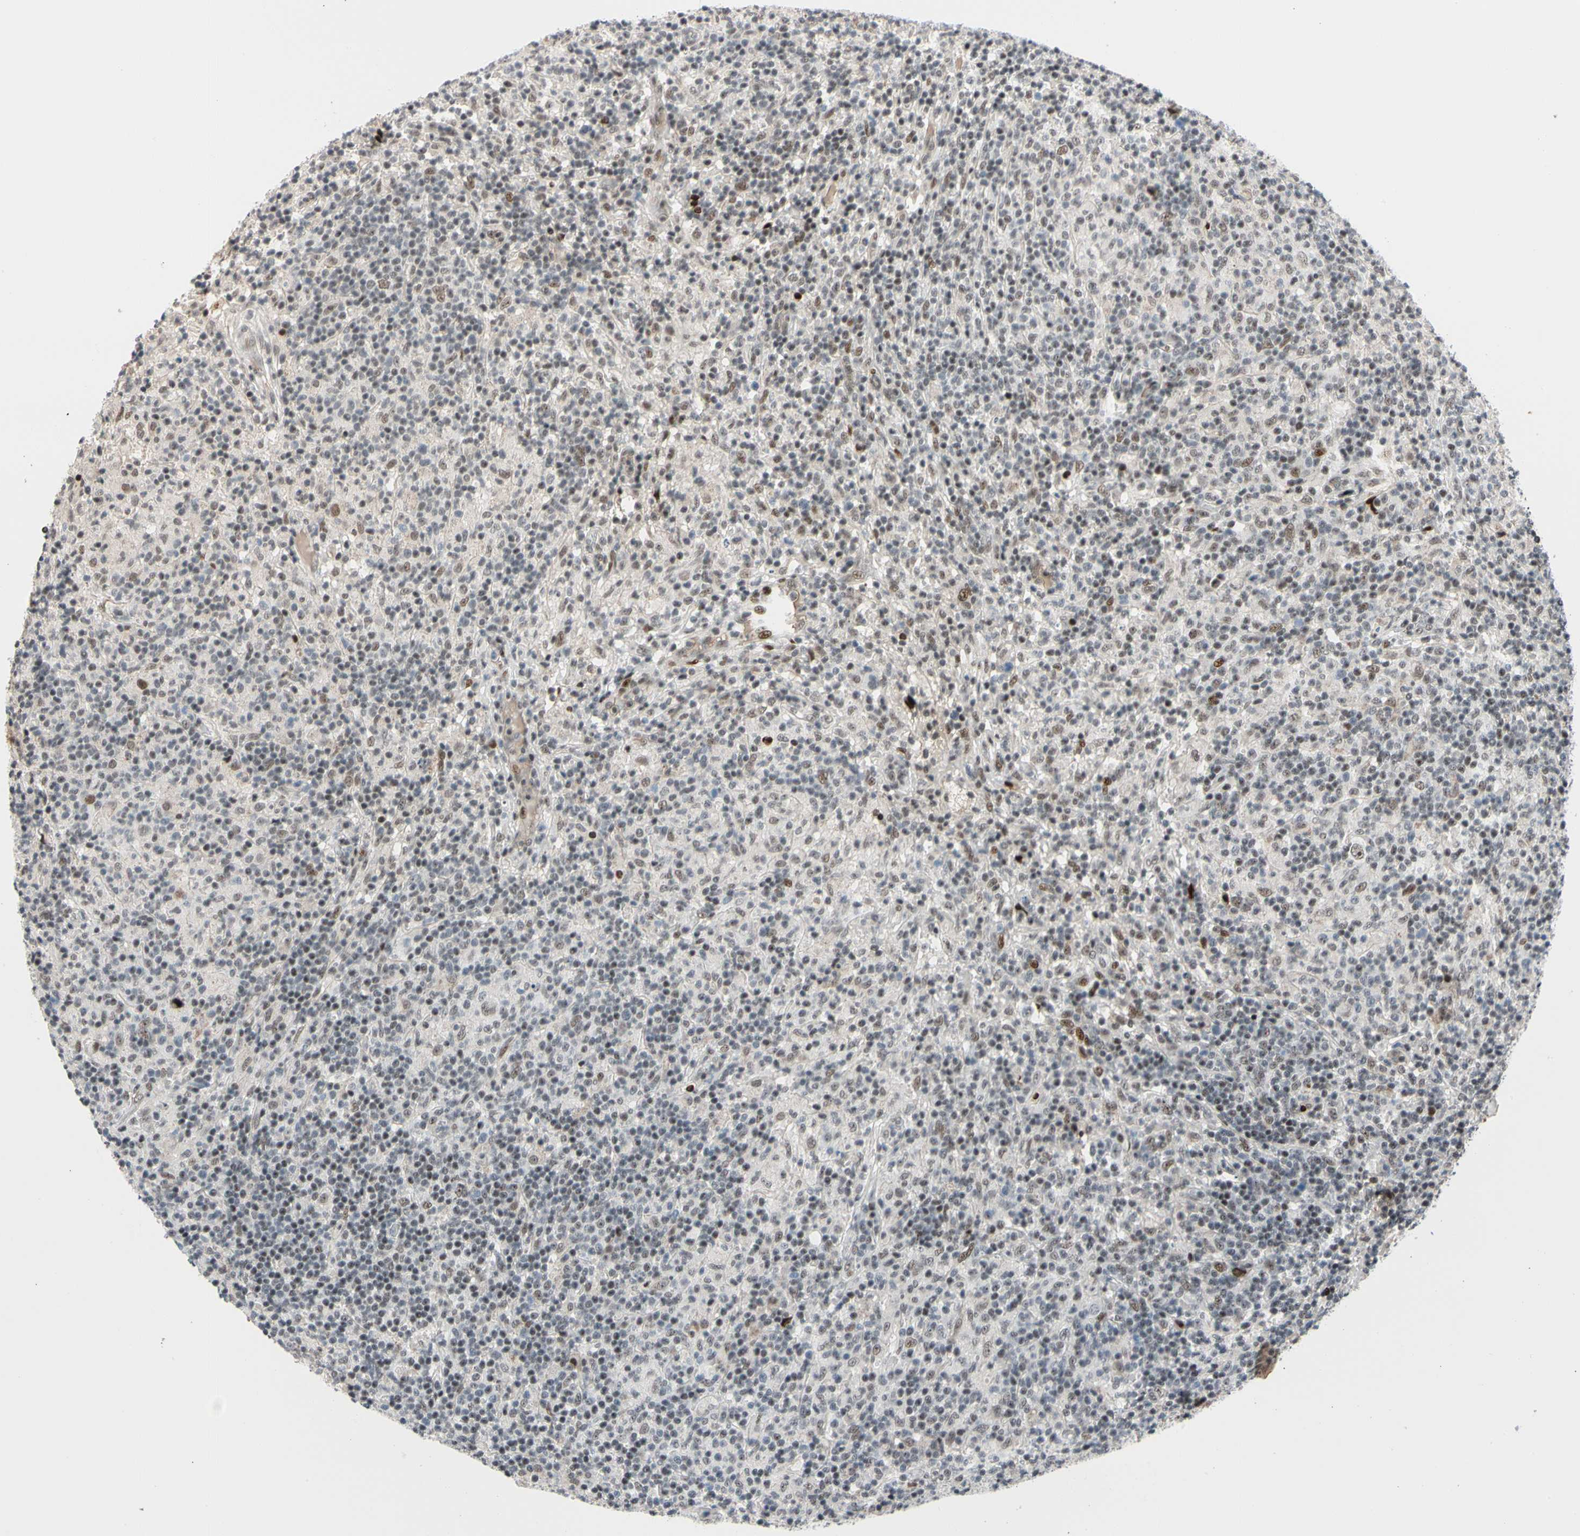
{"staining": {"intensity": "moderate", "quantity": "25%-75%", "location": "nuclear"}, "tissue": "lymphoma", "cell_type": "Tumor cells", "image_type": "cancer", "snomed": [{"axis": "morphology", "description": "Hodgkin's disease, NOS"}, {"axis": "topography", "description": "Lymph node"}], "caption": "Immunohistochemistry histopathology image of neoplastic tissue: Hodgkin's disease stained using IHC demonstrates medium levels of moderate protein expression localized specifically in the nuclear of tumor cells, appearing as a nuclear brown color.", "gene": "FOXO3", "patient": {"sex": "male", "age": 70}}